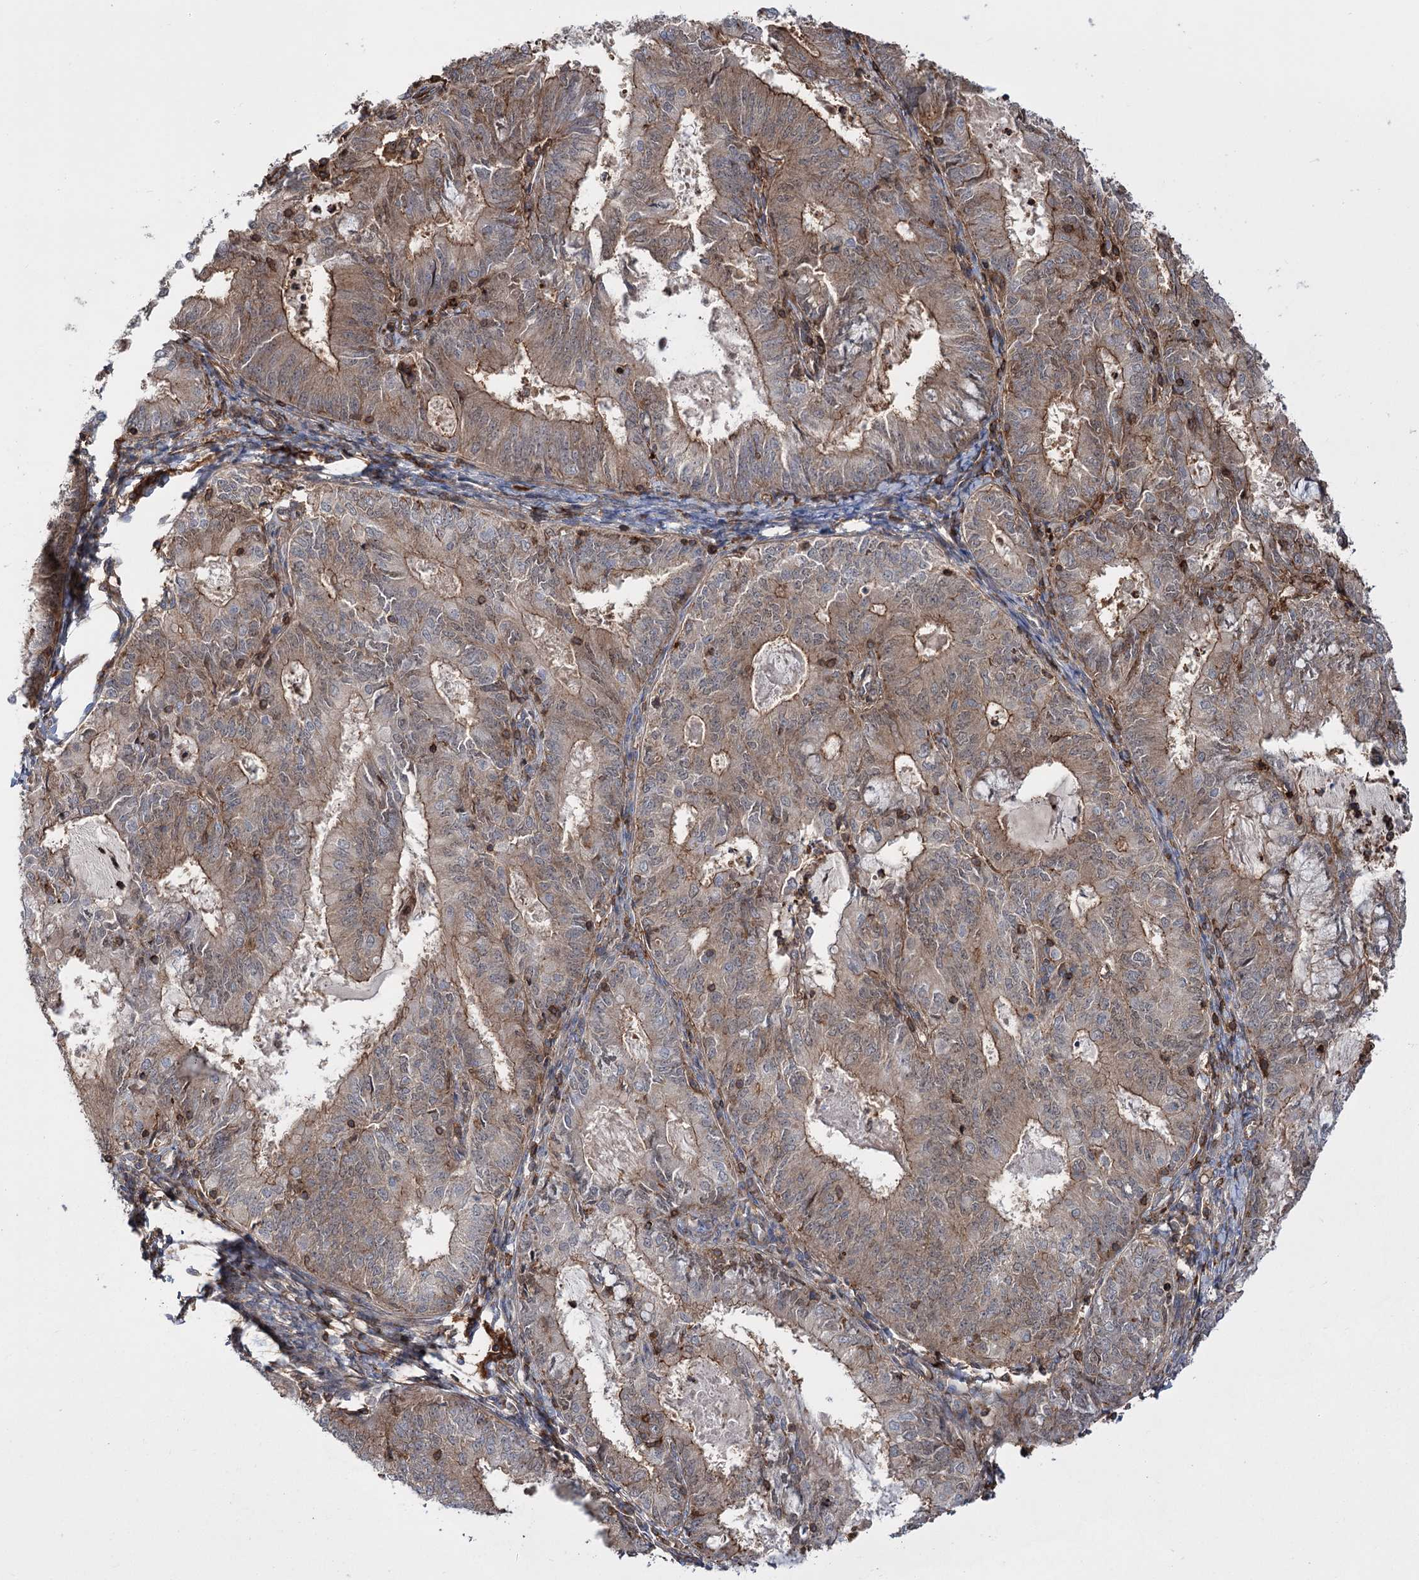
{"staining": {"intensity": "moderate", "quantity": ">75%", "location": "cytoplasmic/membranous"}, "tissue": "endometrial cancer", "cell_type": "Tumor cells", "image_type": "cancer", "snomed": [{"axis": "morphology", "description": "Adenocarcinoma, NOS"}, {"axis": "topography", "description": "Endometrium"}], "caption": "Immunohistochemical staining of human endometrial adenocarcinoma demonstrates medium levels of moderate cytoplasmic/membranous expression in about >75% of tumor cells.", "gene": "DPP3", "patient": {"sex": "female", "age": 57}}